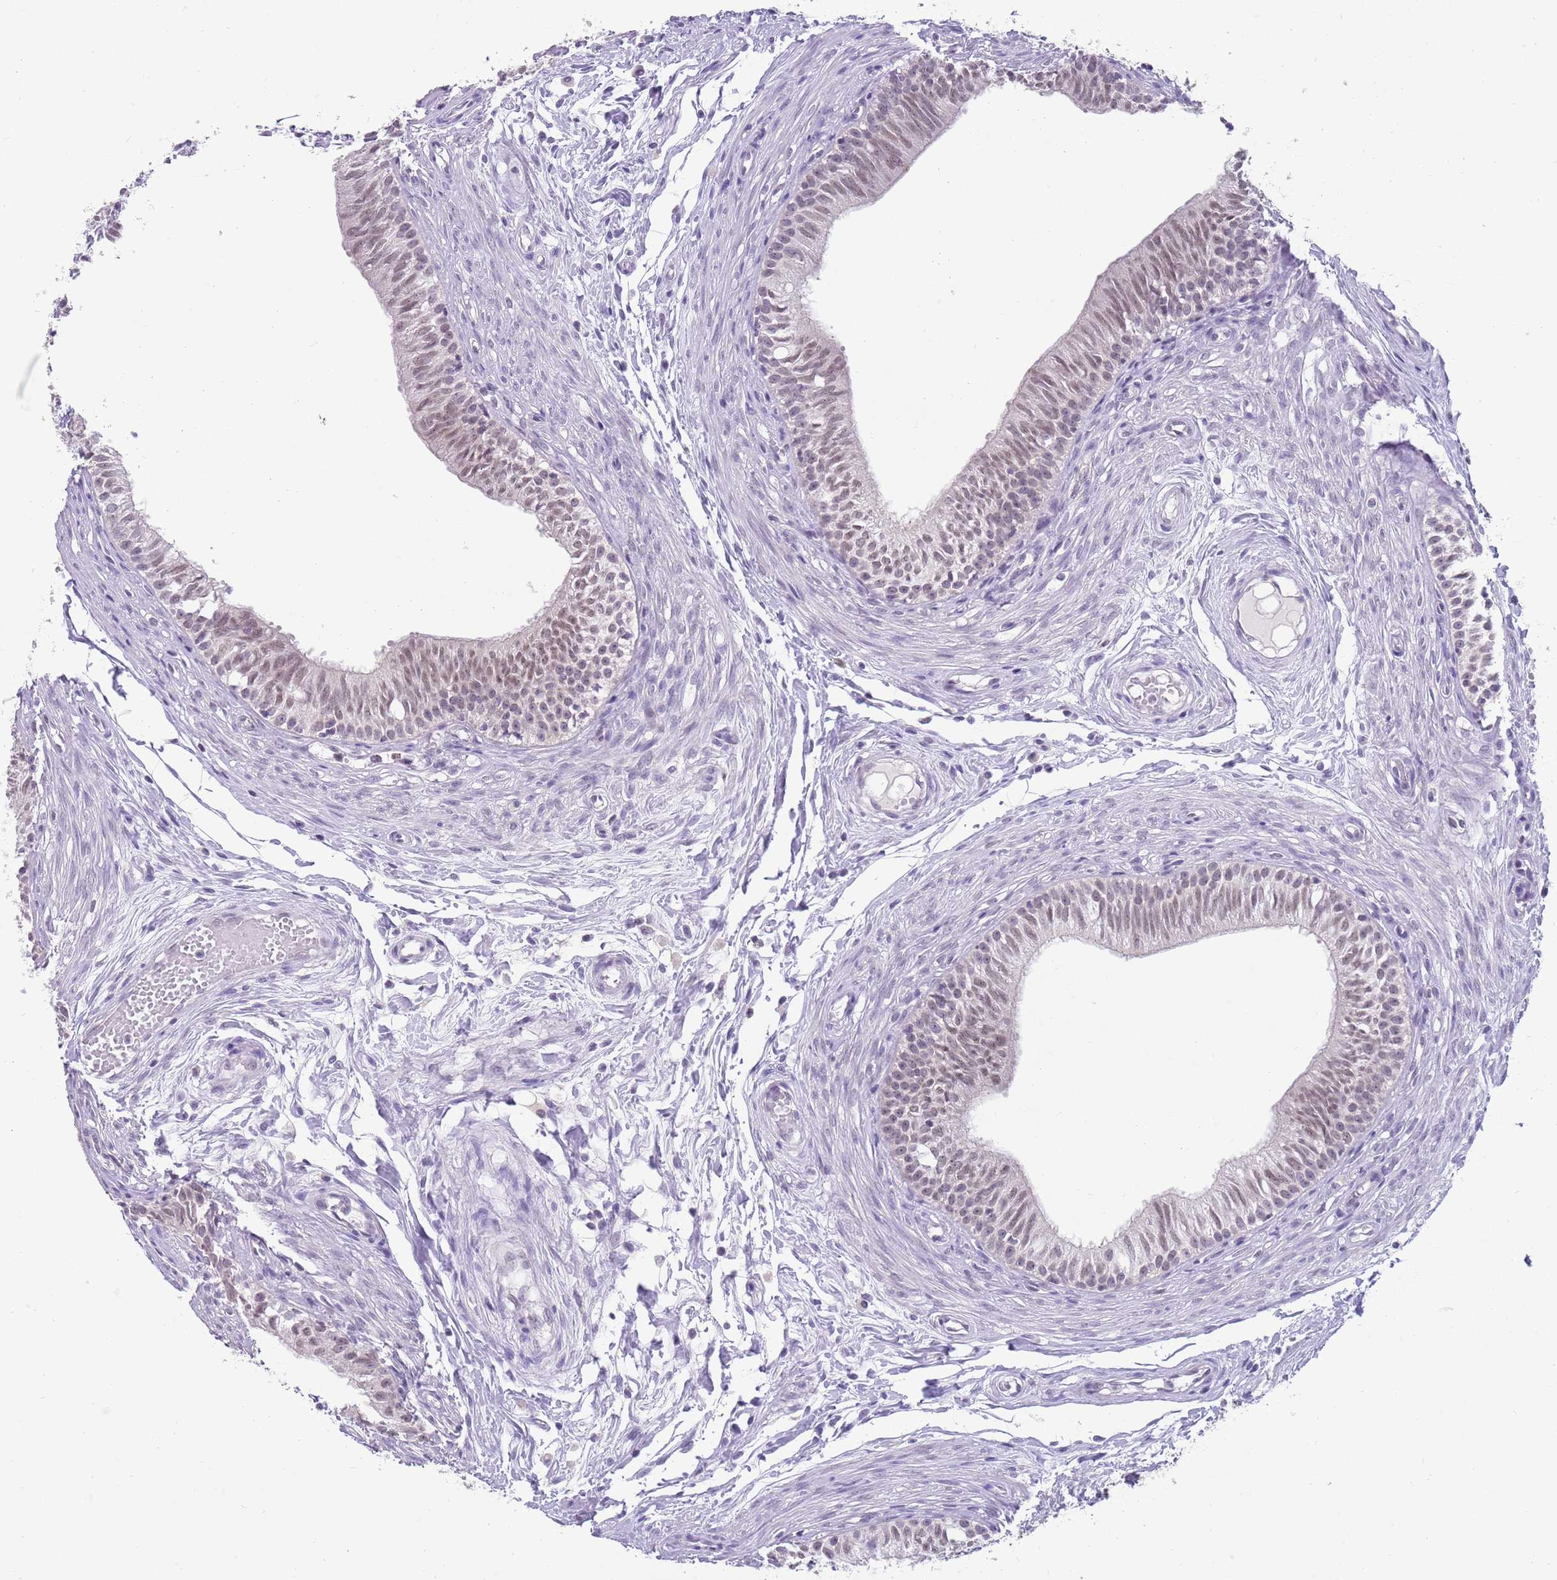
{"staining": {"intensity": "moderate", "quantity": "25%-75%", "location": "nuclear"}, "tissue": "epididymis", "cell_type": "Glandular cells", "image_type": "normal", "snomed": [{"axis": "morphology", "description": "Normal tissue, NOS"}, {"axis": "topography", "description": "Epididymis, spermatic cord, NOS"}], "caption": "This photomicrograph demonstrates IHC staining of normal human epididymis, with medium moderate nuclear expression in about 25%-75% of glandular cells.", "gene": "SEPHS2", "patient": {"sex": "male", "age": 22}}